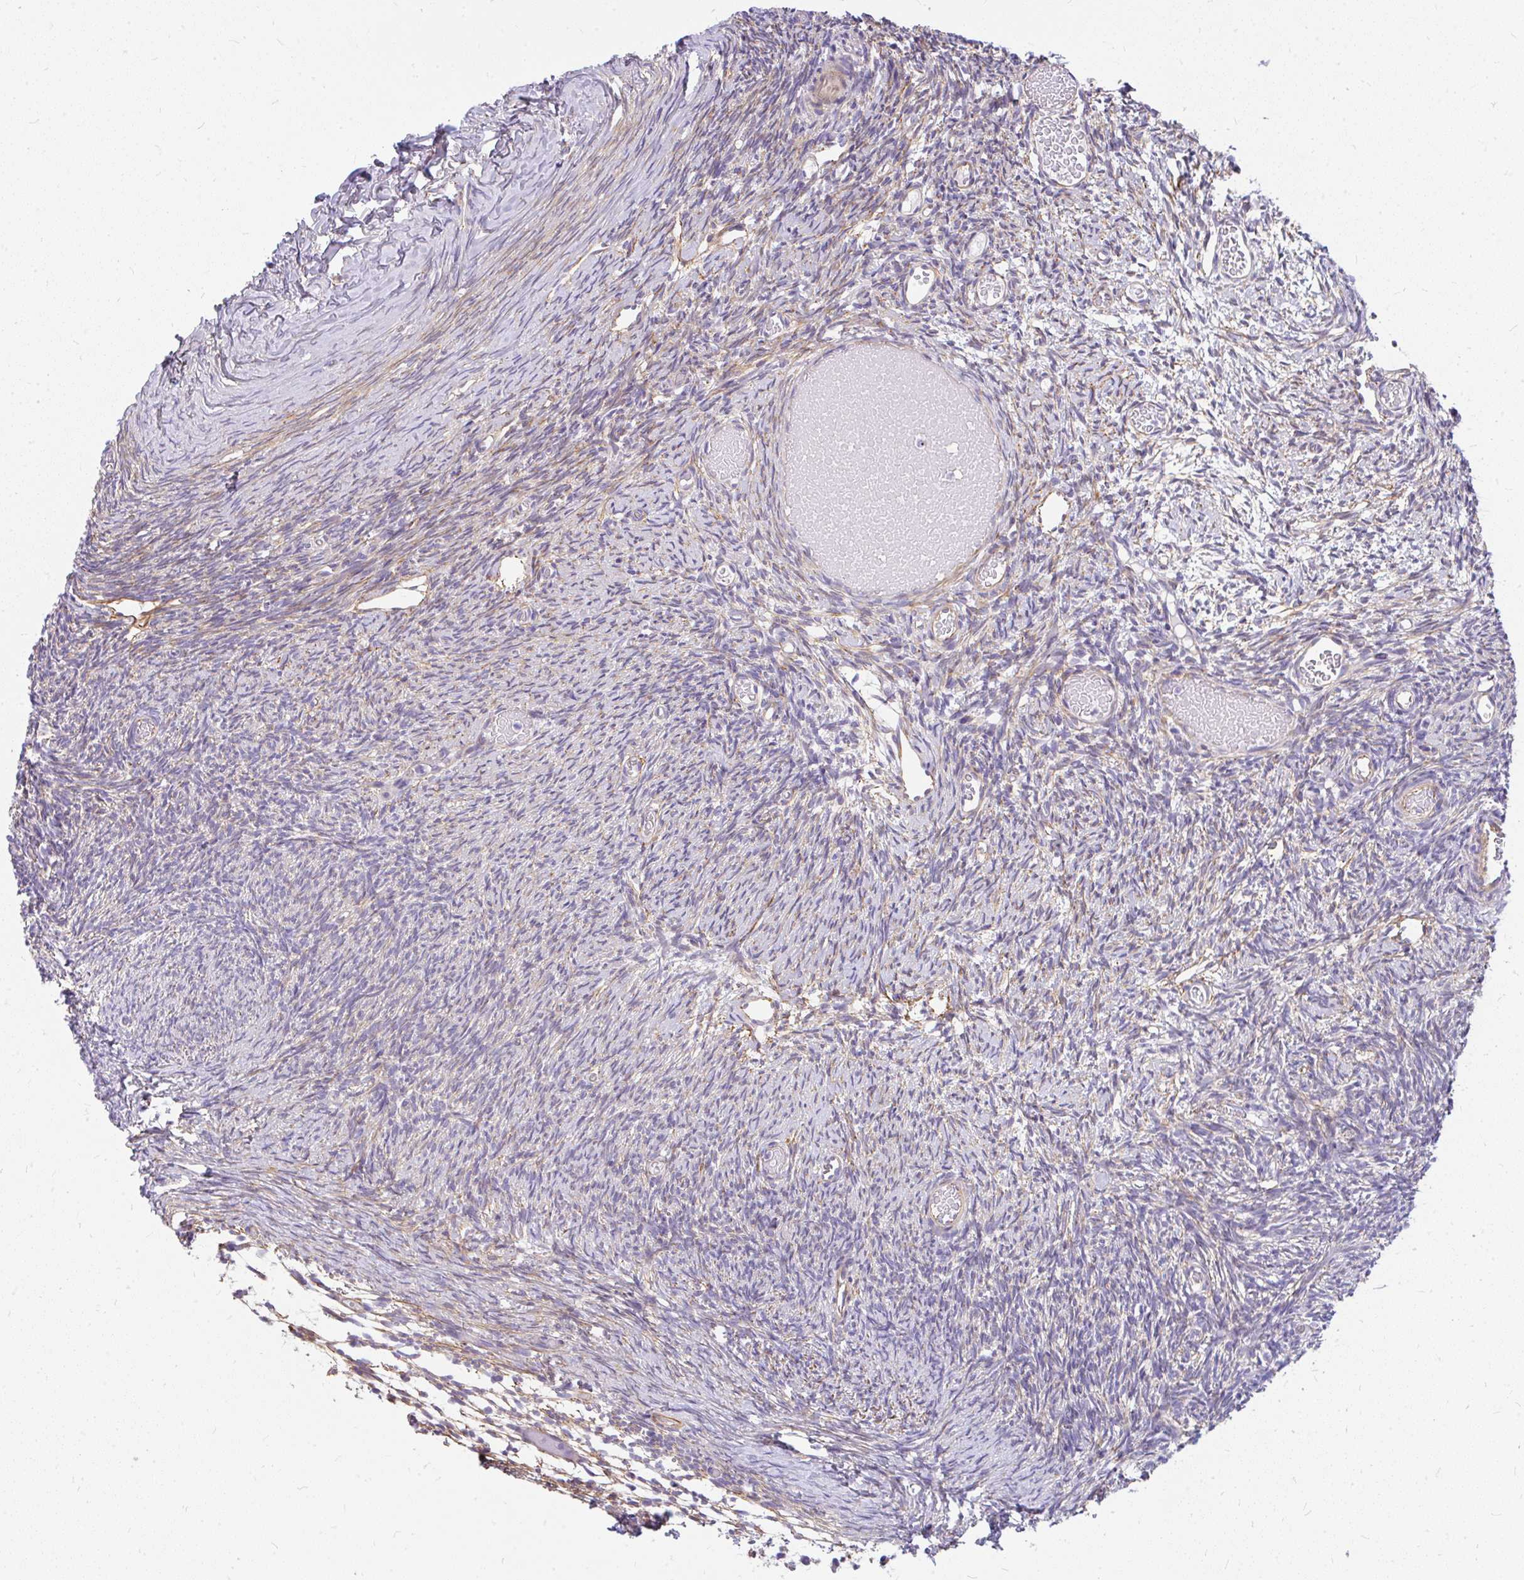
{"staining": {"intensity": "negative", "quantity": "none", "location": "none"}, "tissue": "ovary", "cell_type": "Follicle cells", "image_type": "normal", "snomed": [{"axis": "morphology", "description": "Normal tissue, NOS"}, {"axis": "topography", "description": "Ovary"}], "caption": "This is an IHC image of benign human ovary. There is no staining in follicle cells.", "gene": "FAM83C", "patient": {"sex": "female", "age": 39}}